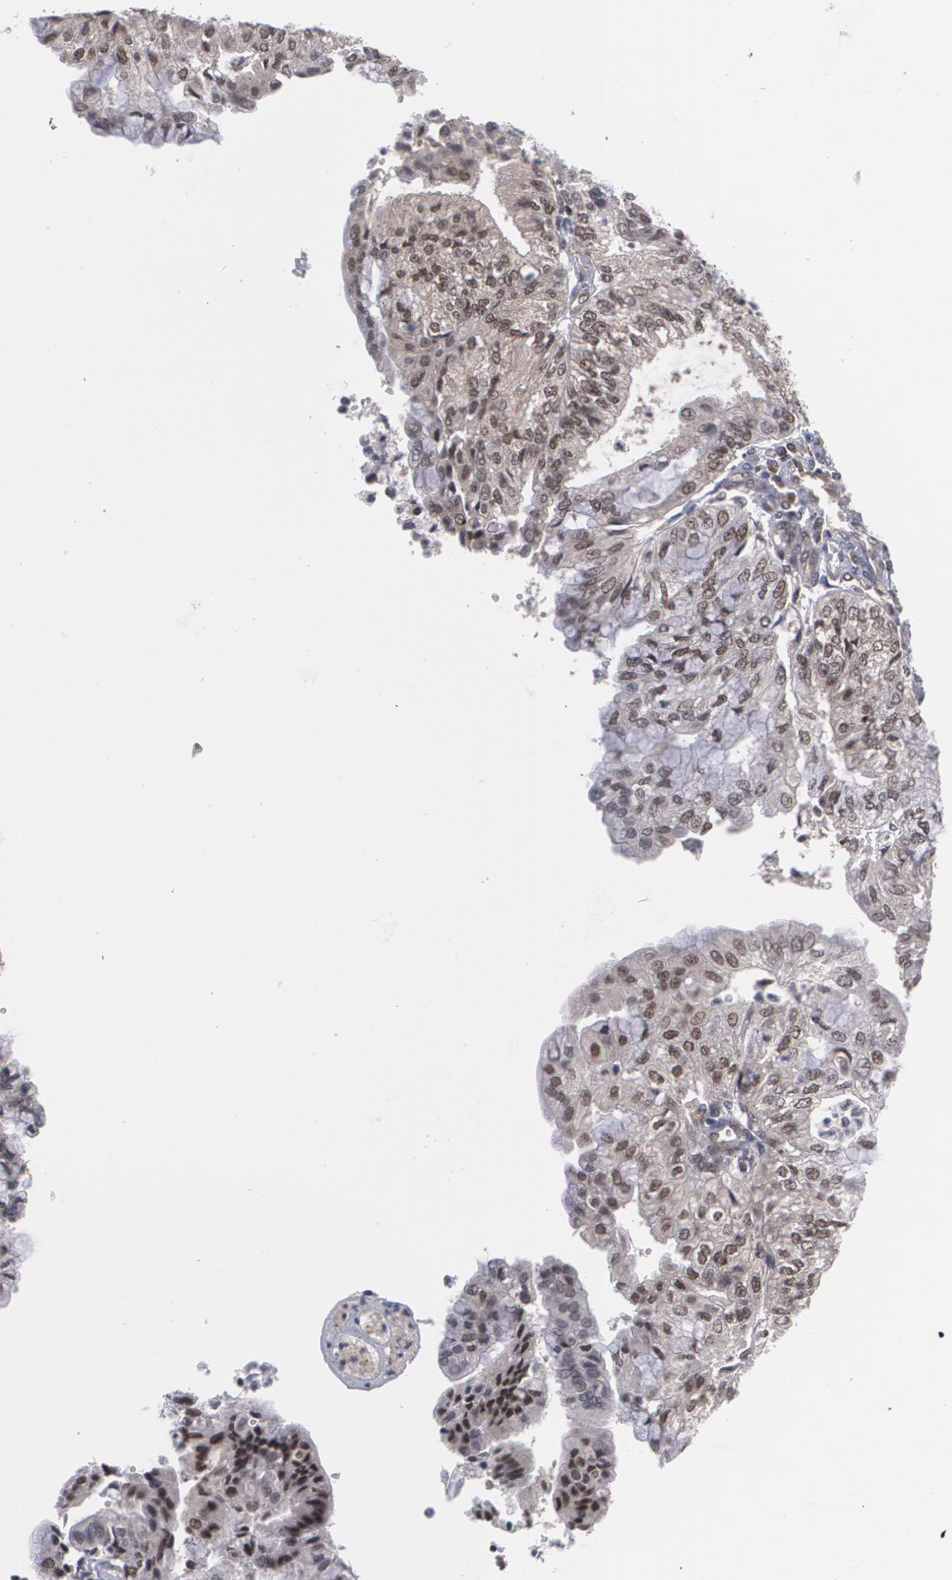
{"staining": {"intensity": "moderate", "quantity": "25%-75%", "location": "nuclear"}, "tissue": "endometrial cancer", "cell_type": "Tumor cells", "image_type": "cancer", "snomed": [{"axis": "morphology", "description": "Adenocarcinoma, NOS"}, {"axis": "topography", "description": "Endometrium"}], "caption": "The image reveals a brown stain indicating the presence of a protein in the nuclear of tumor cells in adenocarcinoma (endometrial).", "gene": "INTS6", "patient": {"sex": "female", "age": 59}}